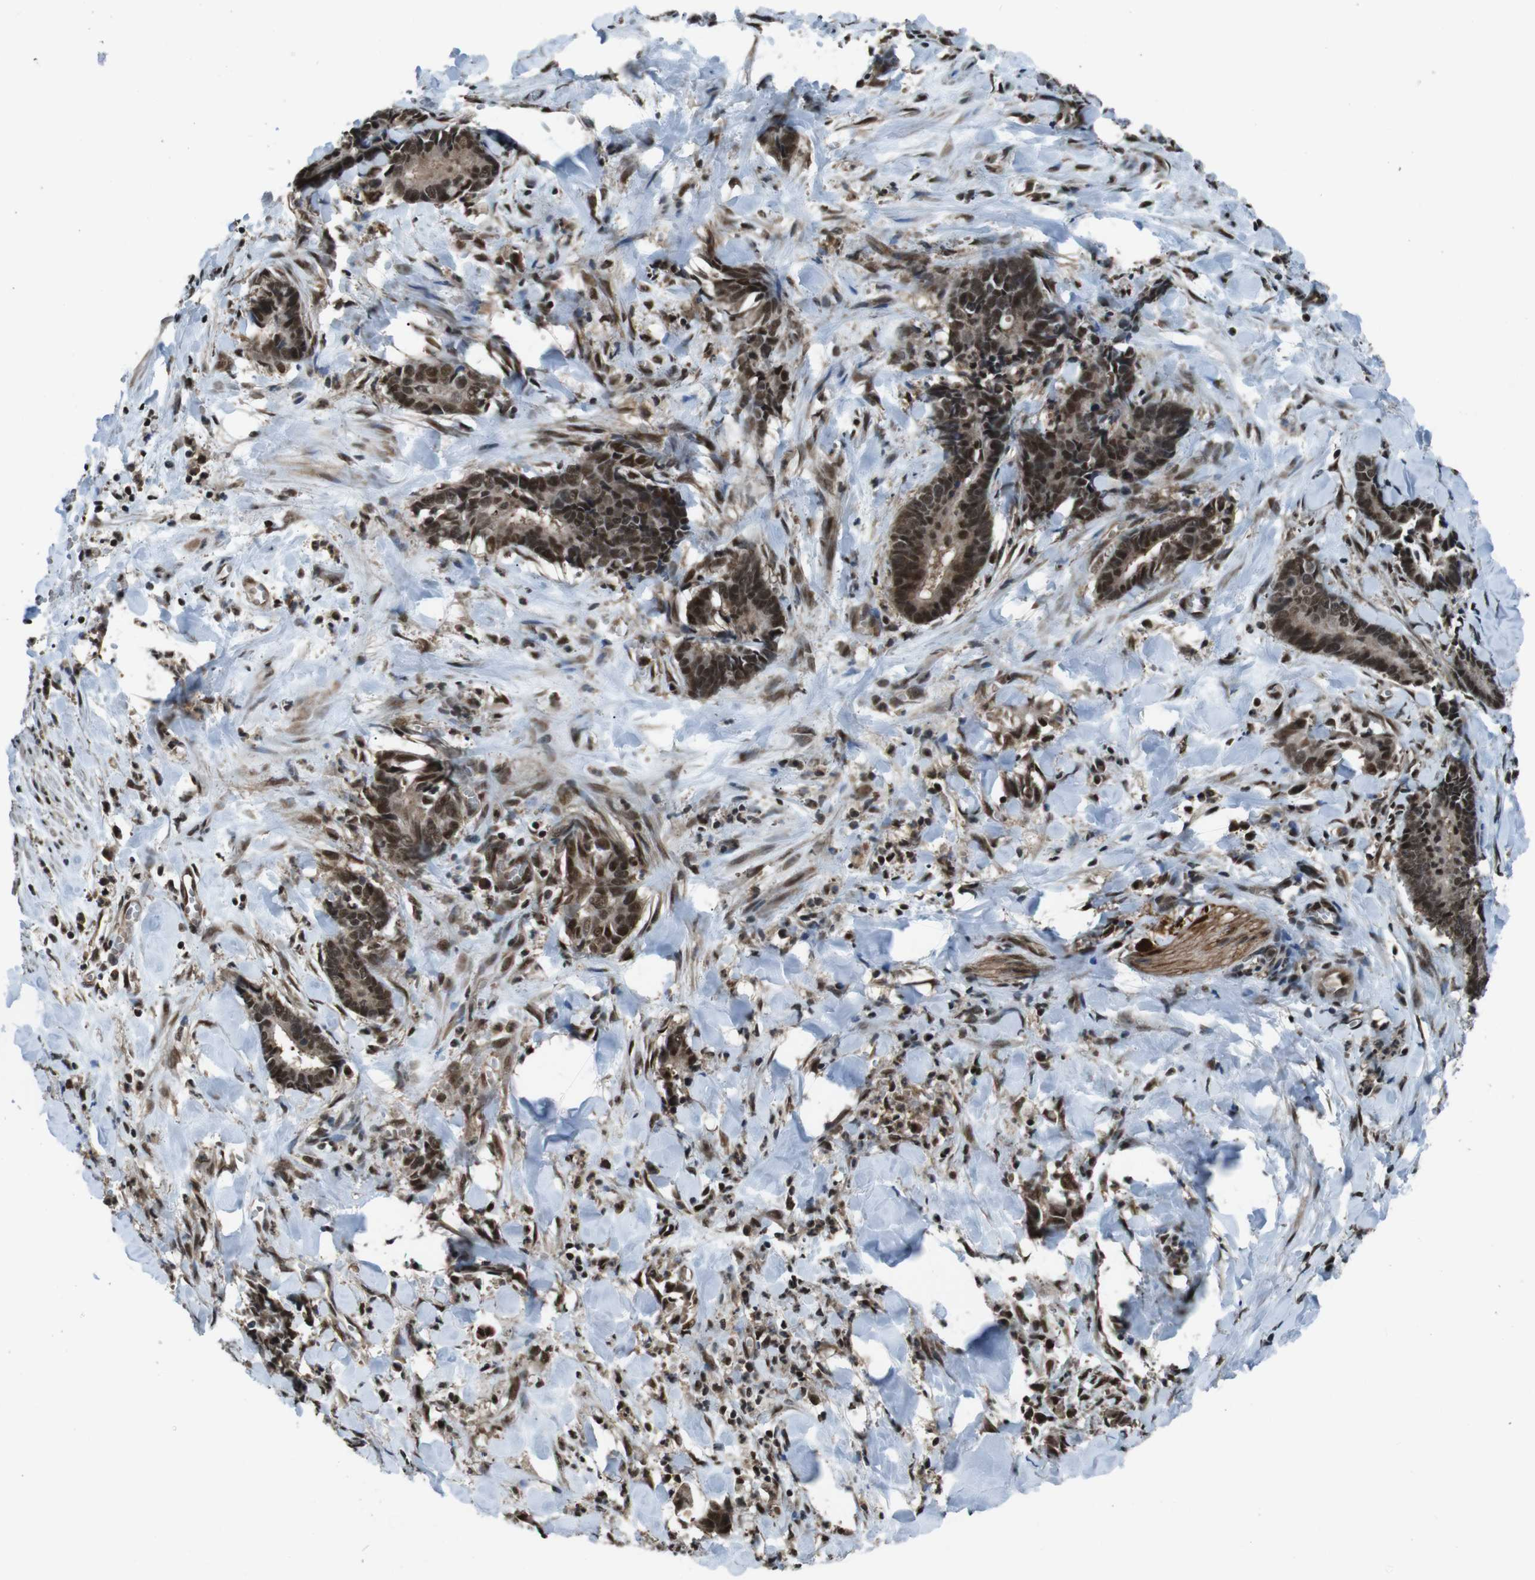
{"staining": {"intensity": "moderate", "quantity": ">75%", "location": "cytoplasmic/membranous,nuclear"}, "tissue": "cervical cancer", "cell_type": "Tumor cells", "image_type": "cancer", "snomed": [{"axis": "morphology", "description": "Adenocarcinoma, NOS"}, {"axis": "topography", "description": "Cervix"}], "caption": "An immunohistochemistry (IHC) image of neoplastic tissue is shown. Protein staining in brown shows moderate cytoplasmic/membranous and nuclear positivity in cervical cancer within tumor cells.", "gene": "NR4A2", "patient": {"sex": "female", "age": 44}}